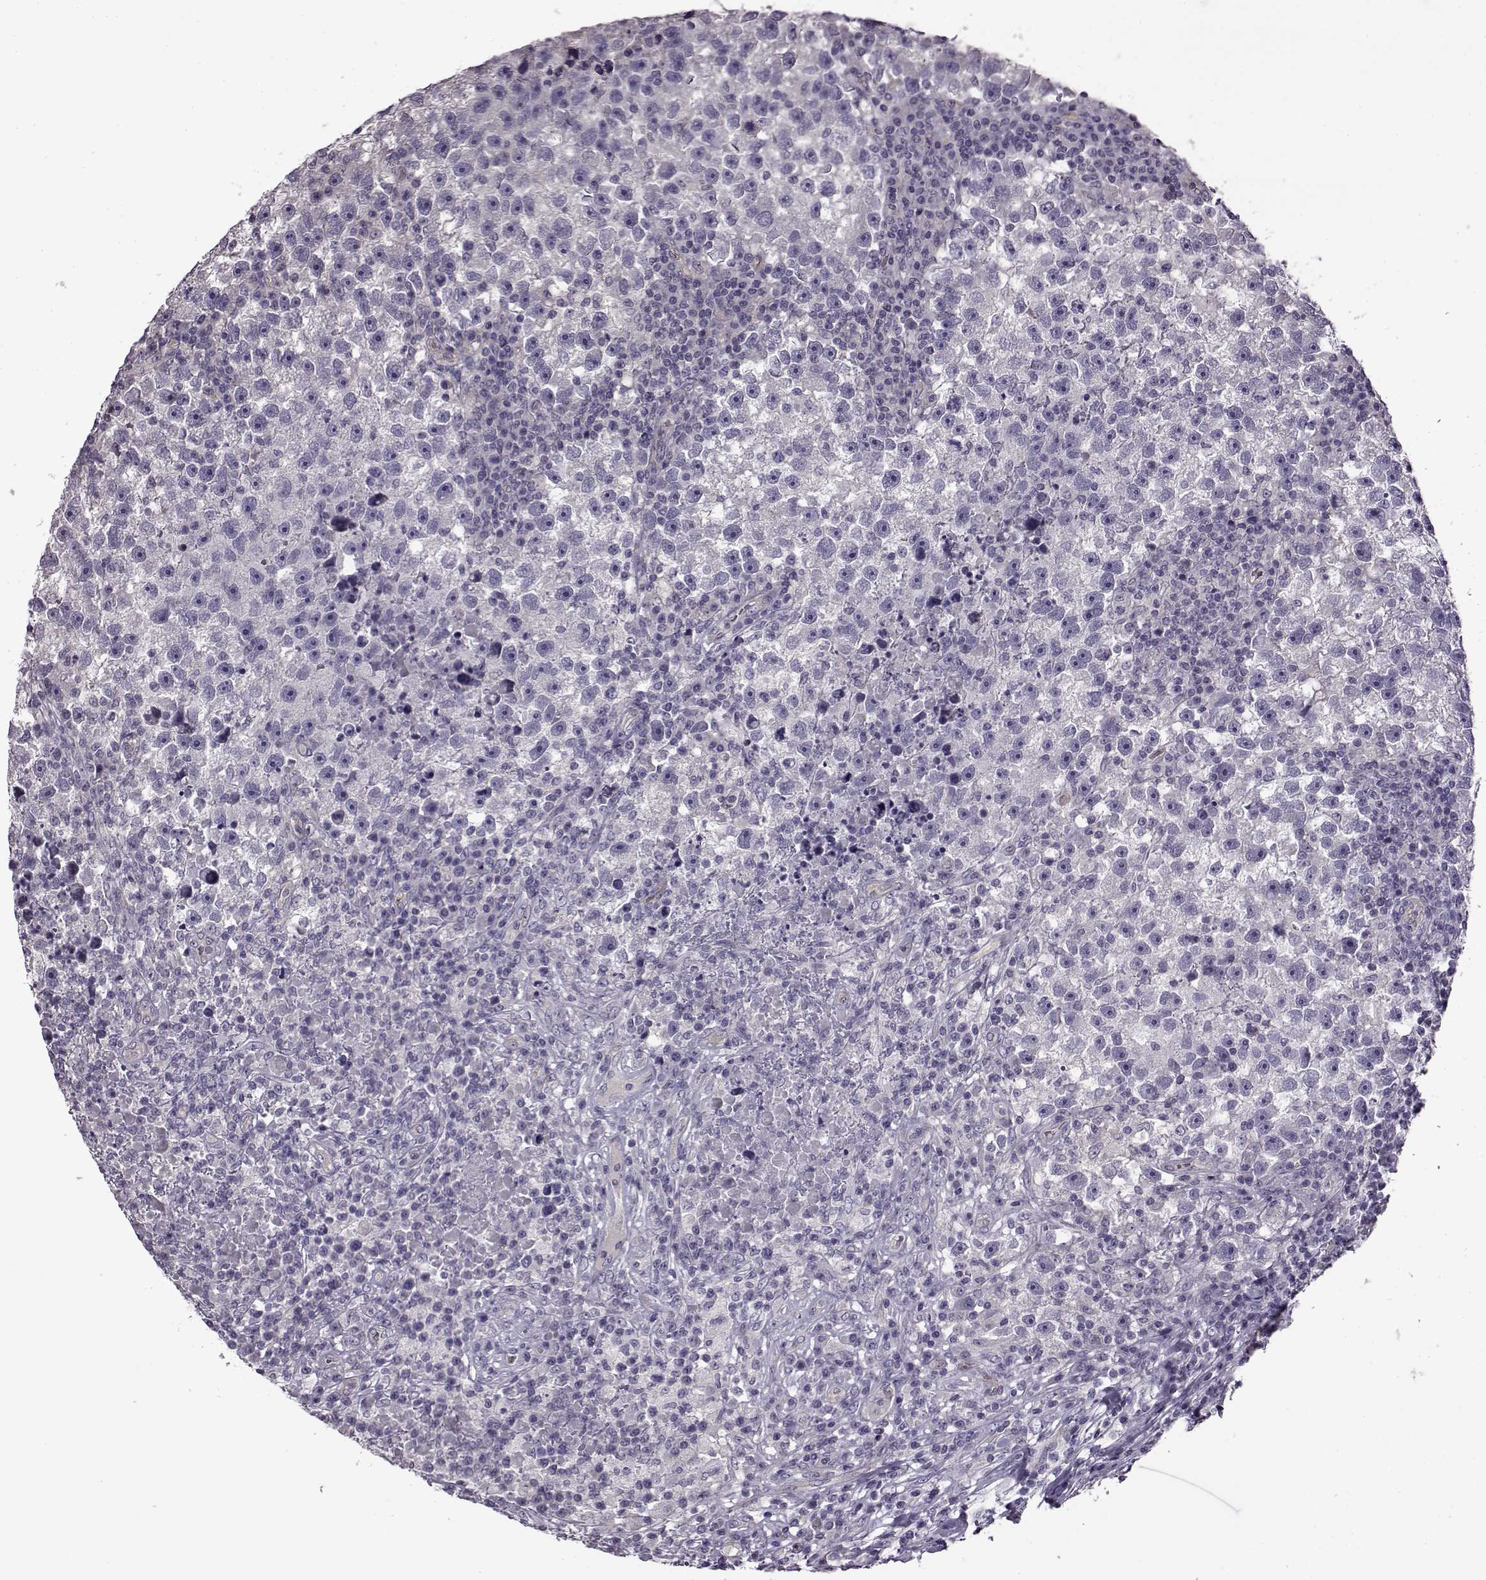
{"staining": {"intensity": "negative", "quantity": "none", "location": "none"}, "tissue": "testis cancer", "cell_type": "Tumor cells", "image_type": "cancer", "snomed": [{"axis": "morphology", "description": "Seminoma, NOS"}, {"axis": "topography", "description": "Testis"}], "caption": "Testis cancer (seminoma) was stained to show a protein in brown. There is no significant staining in tumor cells. (Stains: DAB (3,3'-diaminobenzidine) IHC with hematoxylin counter stain, Microscopy: brightfield microscopy at high magnification).", "gene": "EDDM3B", "patient": {"sex": "male", "age": 47}}